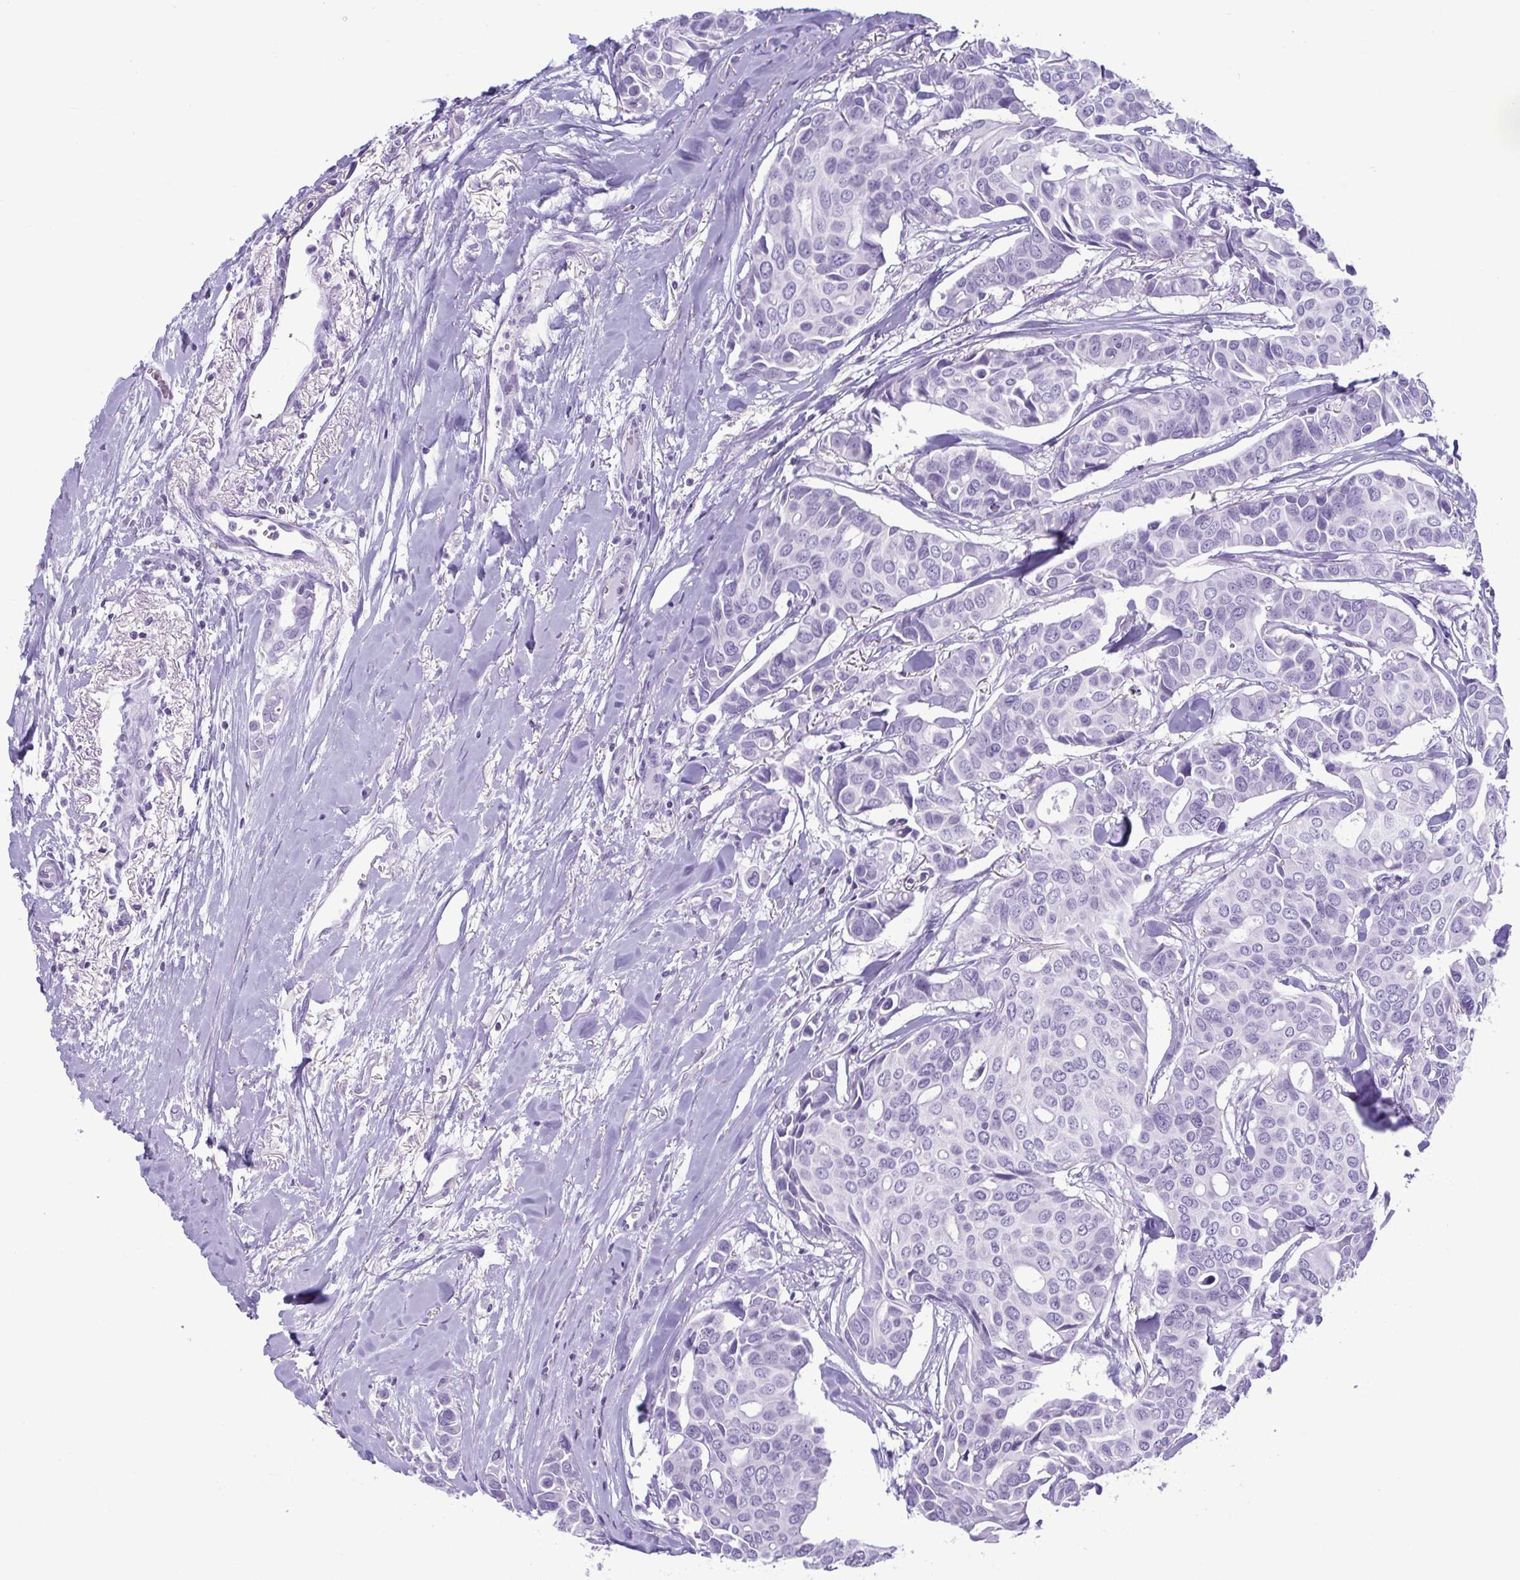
{"staining": {"intensity": "negative", "quantity": "none", "location": "none"}, "tissue": "breast cancer", "cell_type": "Tumor cells", "image_type": "cancer", "snomed": [{"axis": "morphology", "description": "Duct carcinoma"}, {"axis": "topography", "description": "Breast"}], "caption": "This image is of breast invasive ductal carcinoma stained with immunohistochemistry (IHC) to label a protein in brown with the nuclei are counter-stained blue. There is no expression in tumor cells.", "gene": "TCEAL3", "patient": {"sex": "female", "age": 54}}